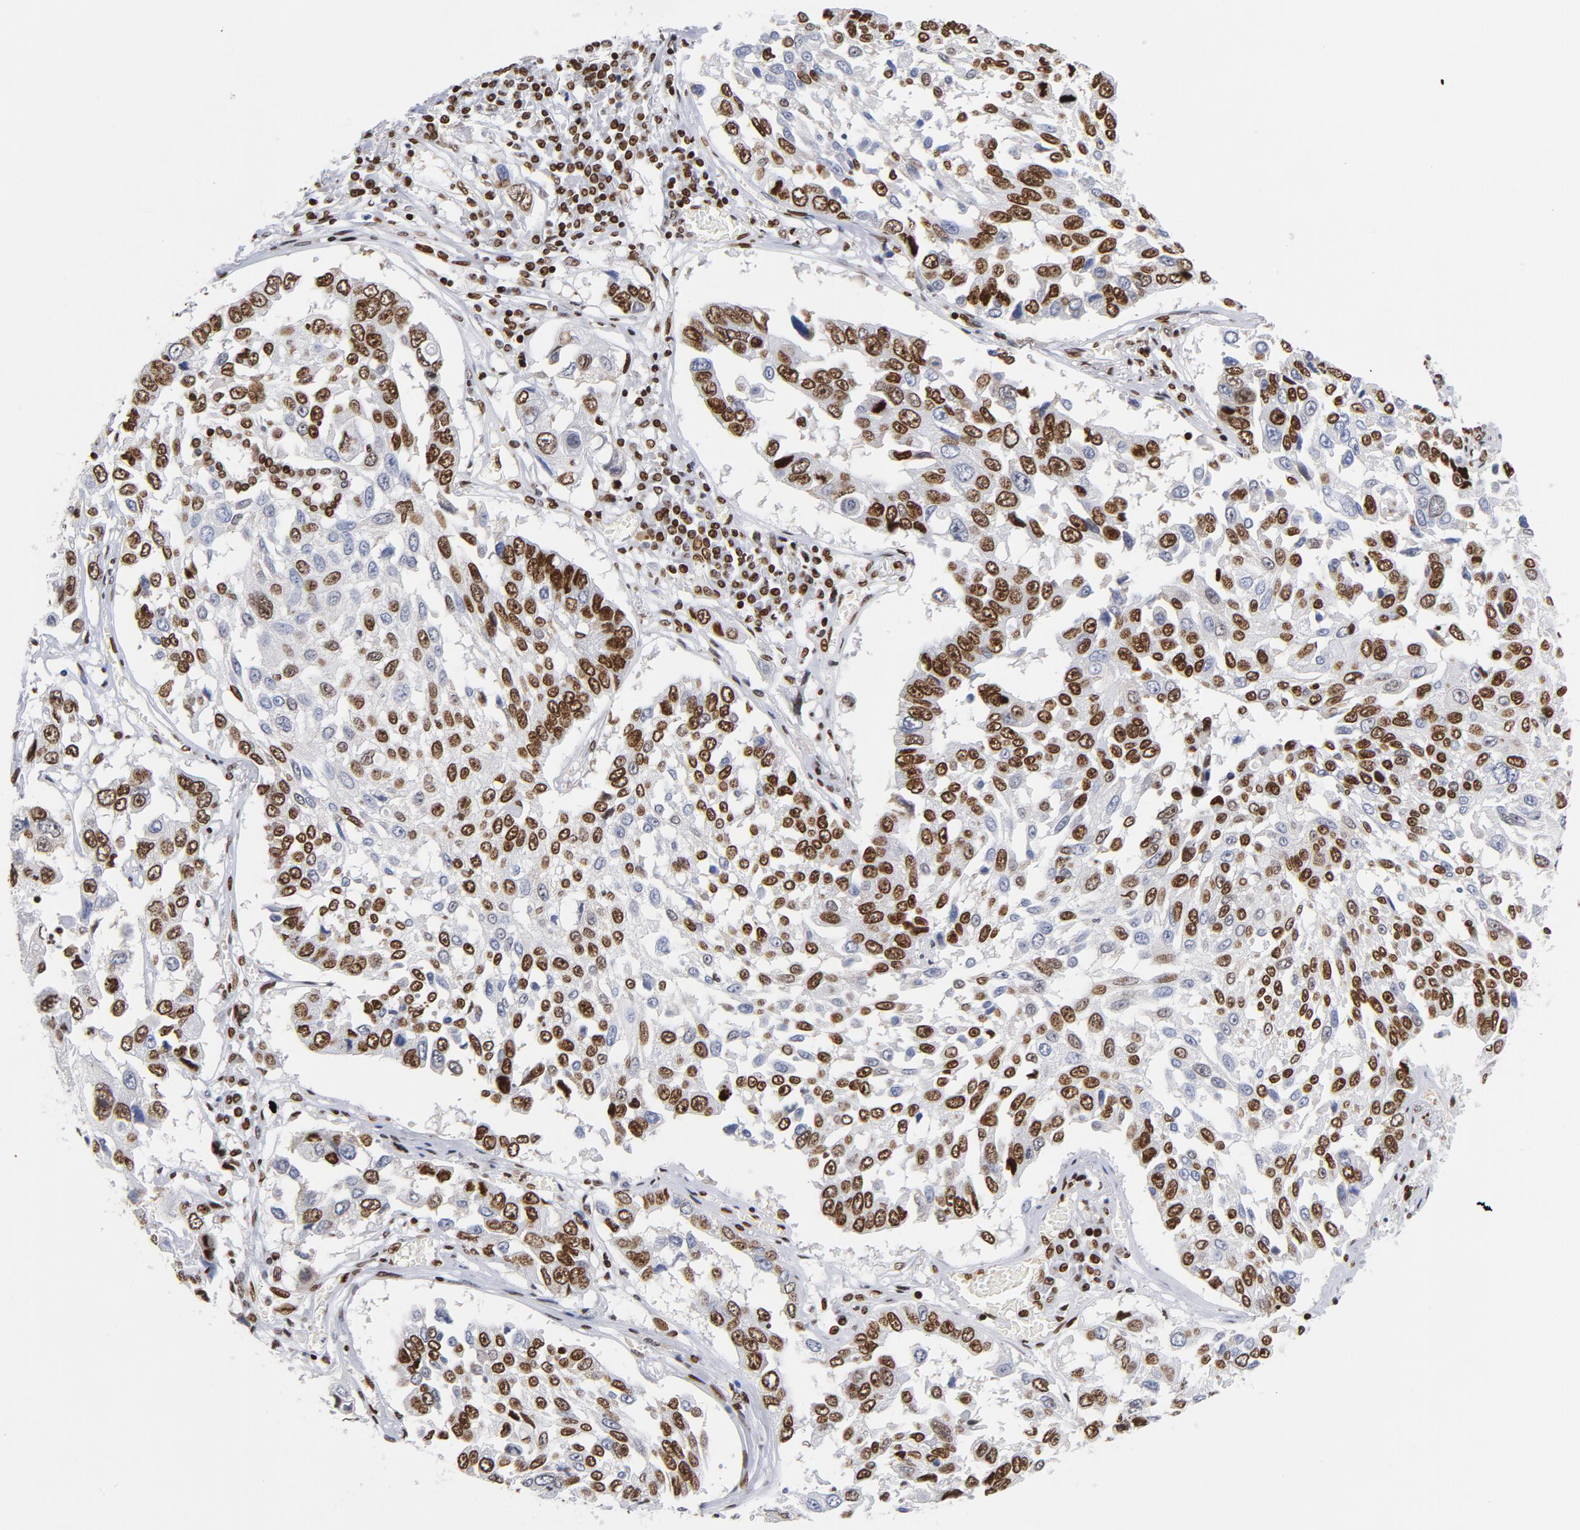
{"staining": {"intensity": "strong", "quantity": ">75%", "location": "cytoplasmic/membranous,nuclear"}, "tissue": "lung cancer", "cell_type": "Tumor cells", "image_type": "cancer", "snomed": [{"axis": "morphology", "description": "Squamous cell carcinoma, NOS"}, {"axis": "topography", "description": "Lung"}], "caption": "Human squamous cell carcinoma (lung) stained with a brown dye shows strong cytoplasmic/membranous and nuclear positive positivity in about >75% of tumor cells.", "gene": "TOP2B", "patient": {"sex": "male", "age": 71}}